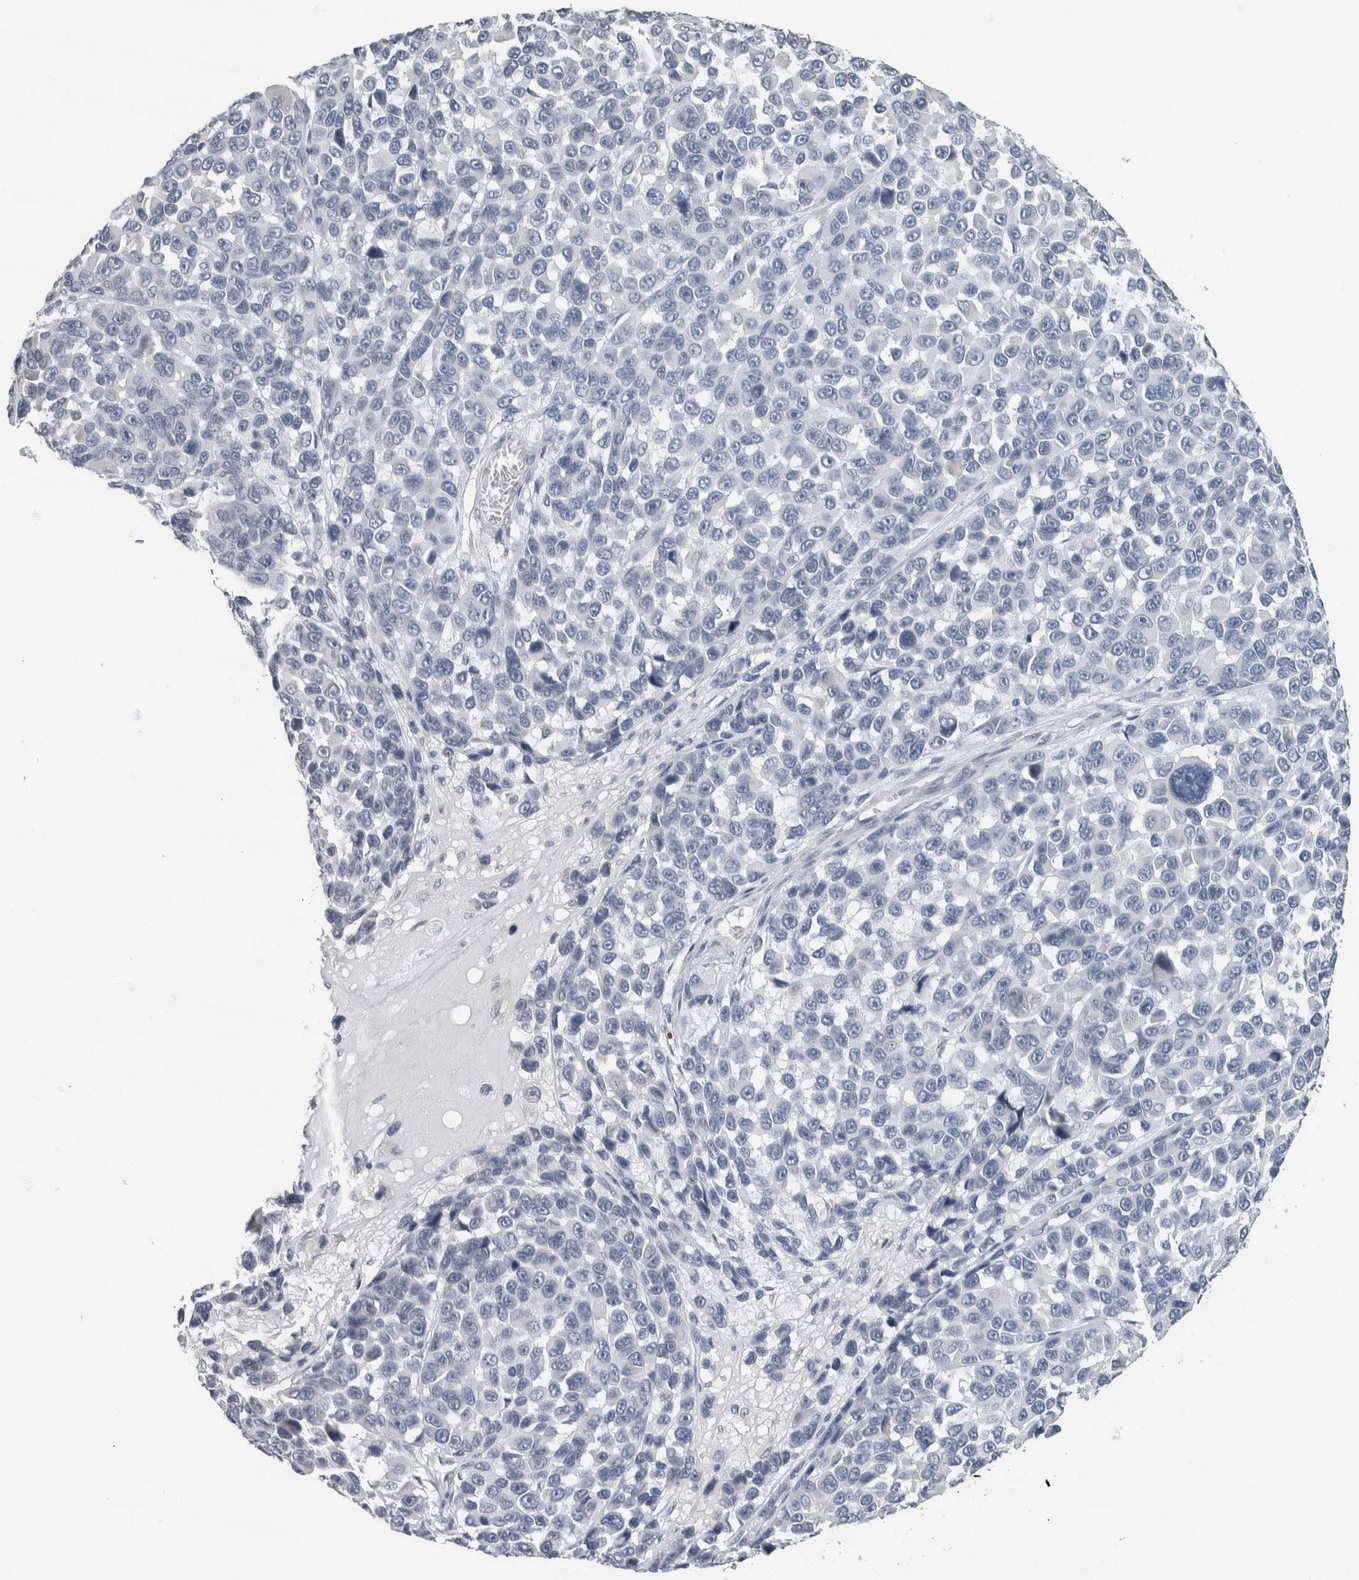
{"staining": {"intensity": "negative", "quantity": "none", "location": "none"}, "tissue": "melanoma", "cell_type": "Tumor cells", "image_type": "cancer", "snomed": [{"axis": "morphology", "description": "Malignant melanoma, NOS"}, {"axis": "topography", "description": "Skin"}], "caption": "Tumor cells show no significant protein staining in melanoma.", "gene": "NEFM", "patient": {"sex": "male", "age": 53}}